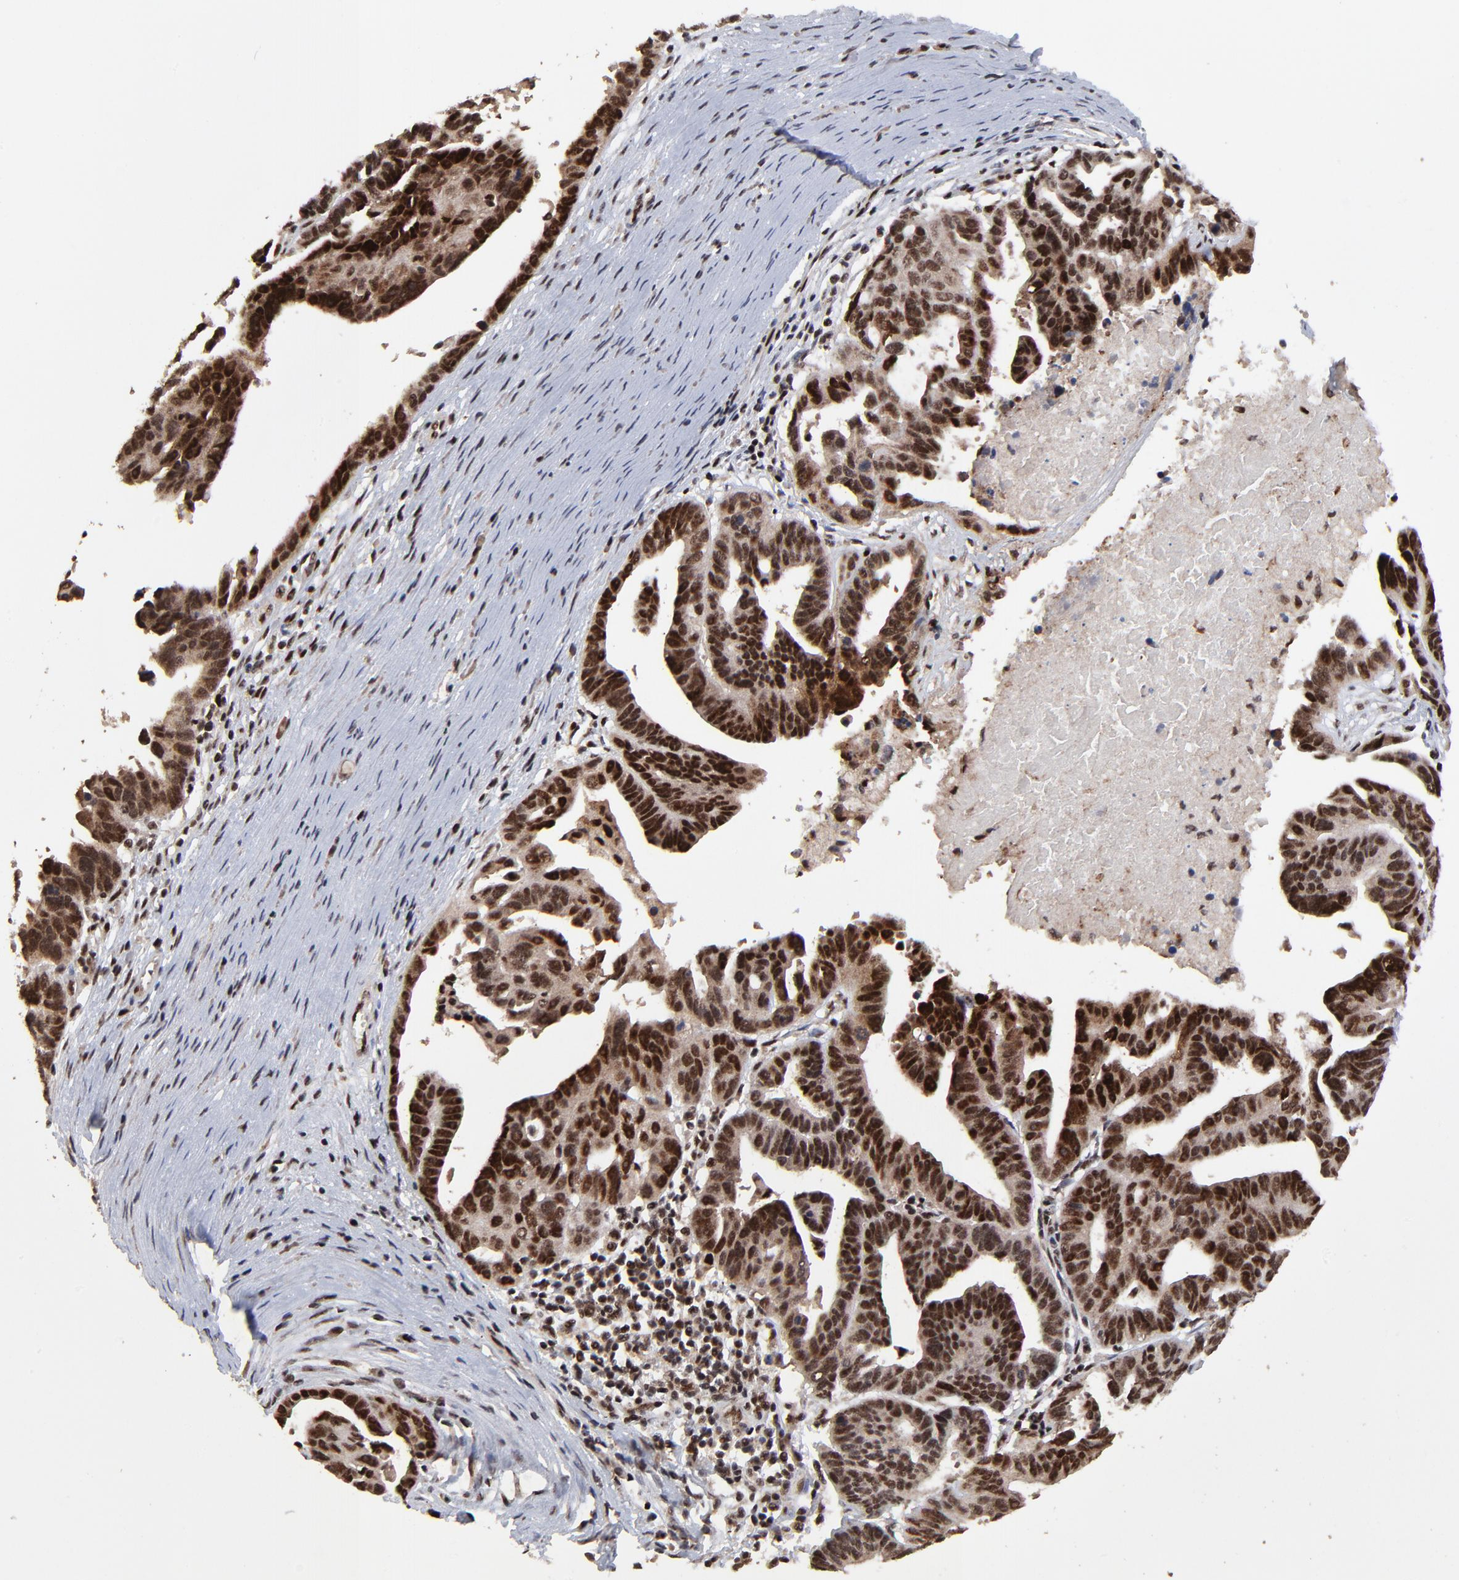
{"staining": {"intensity": "strong", "quantity": ">75%", "location": "nuclear"}, "tissue": "ovarian cancer", "cell_type": "Tumor cells", "image_type": "cancer", "snomed": [{"axis": "morphology", "description": "Carcinoma, endometroid"}, {"axis": "morphology", "description": "Cystadenocarcinoma, serous, NOS"}, {"axis": "topography", "description": "Ovary"}], "caption": "Ovarian cancer (serous cystadenocarcinoma) tissue reveals strong nuclear expression in about >75% of tumor cells", "gene": "RBM22", "patient": {"sex": "female", "age": 45}}